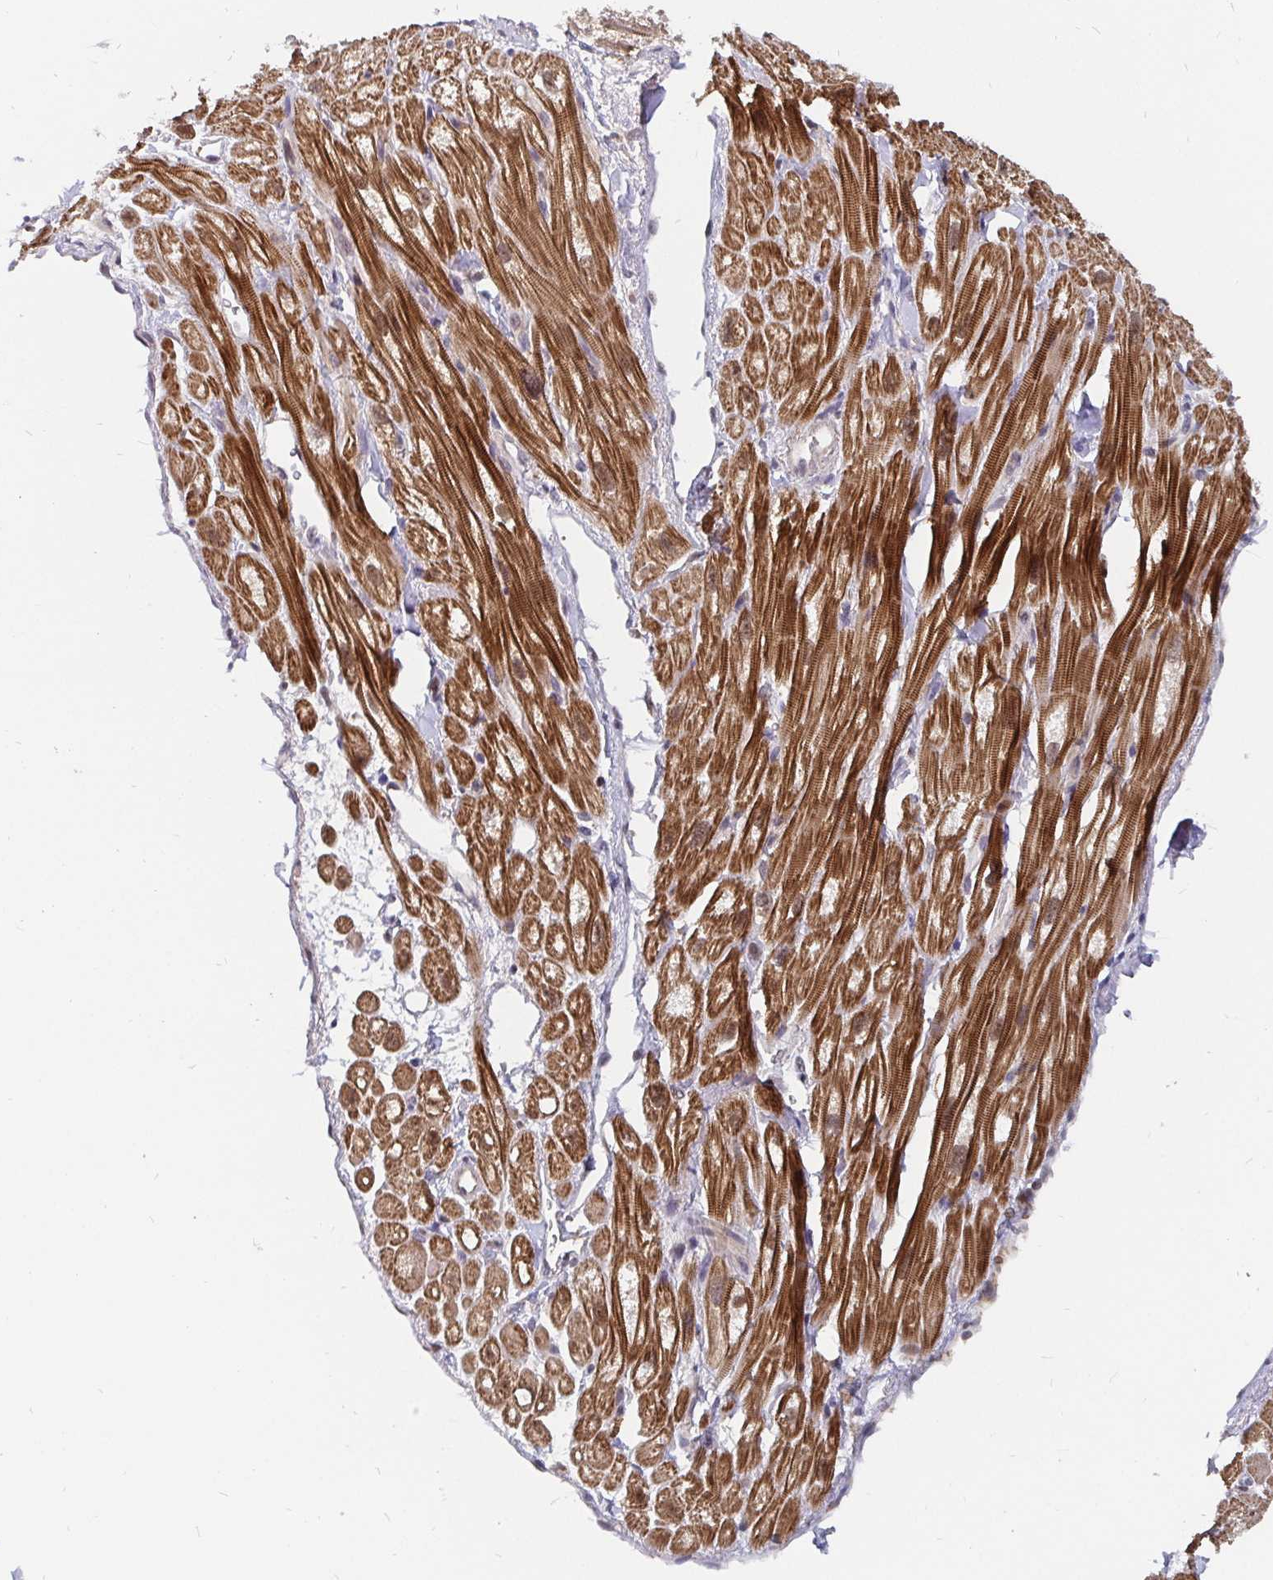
{"staining": {"intensity": "strong", "quantity": ">75%", "location": "cytoplasmic/membranous"}, "tissue": "heart muscle", "cell_type": "Cardiomyocytes", "image_type": "normal", "snomed": [{"axis": "morphology", "description": "Normal tissue, NOS"}, {"axis": "topography", "description": "Heart"}], "caption": "Protein expression by immunohistochemistry (IHC) displays strong cytoplasmic/membranous expression in about >75% of cardiomyocytes in unremarkable heart muscle.", "gene": "PDF", "patient": {"sex": "female", "age": 62}}